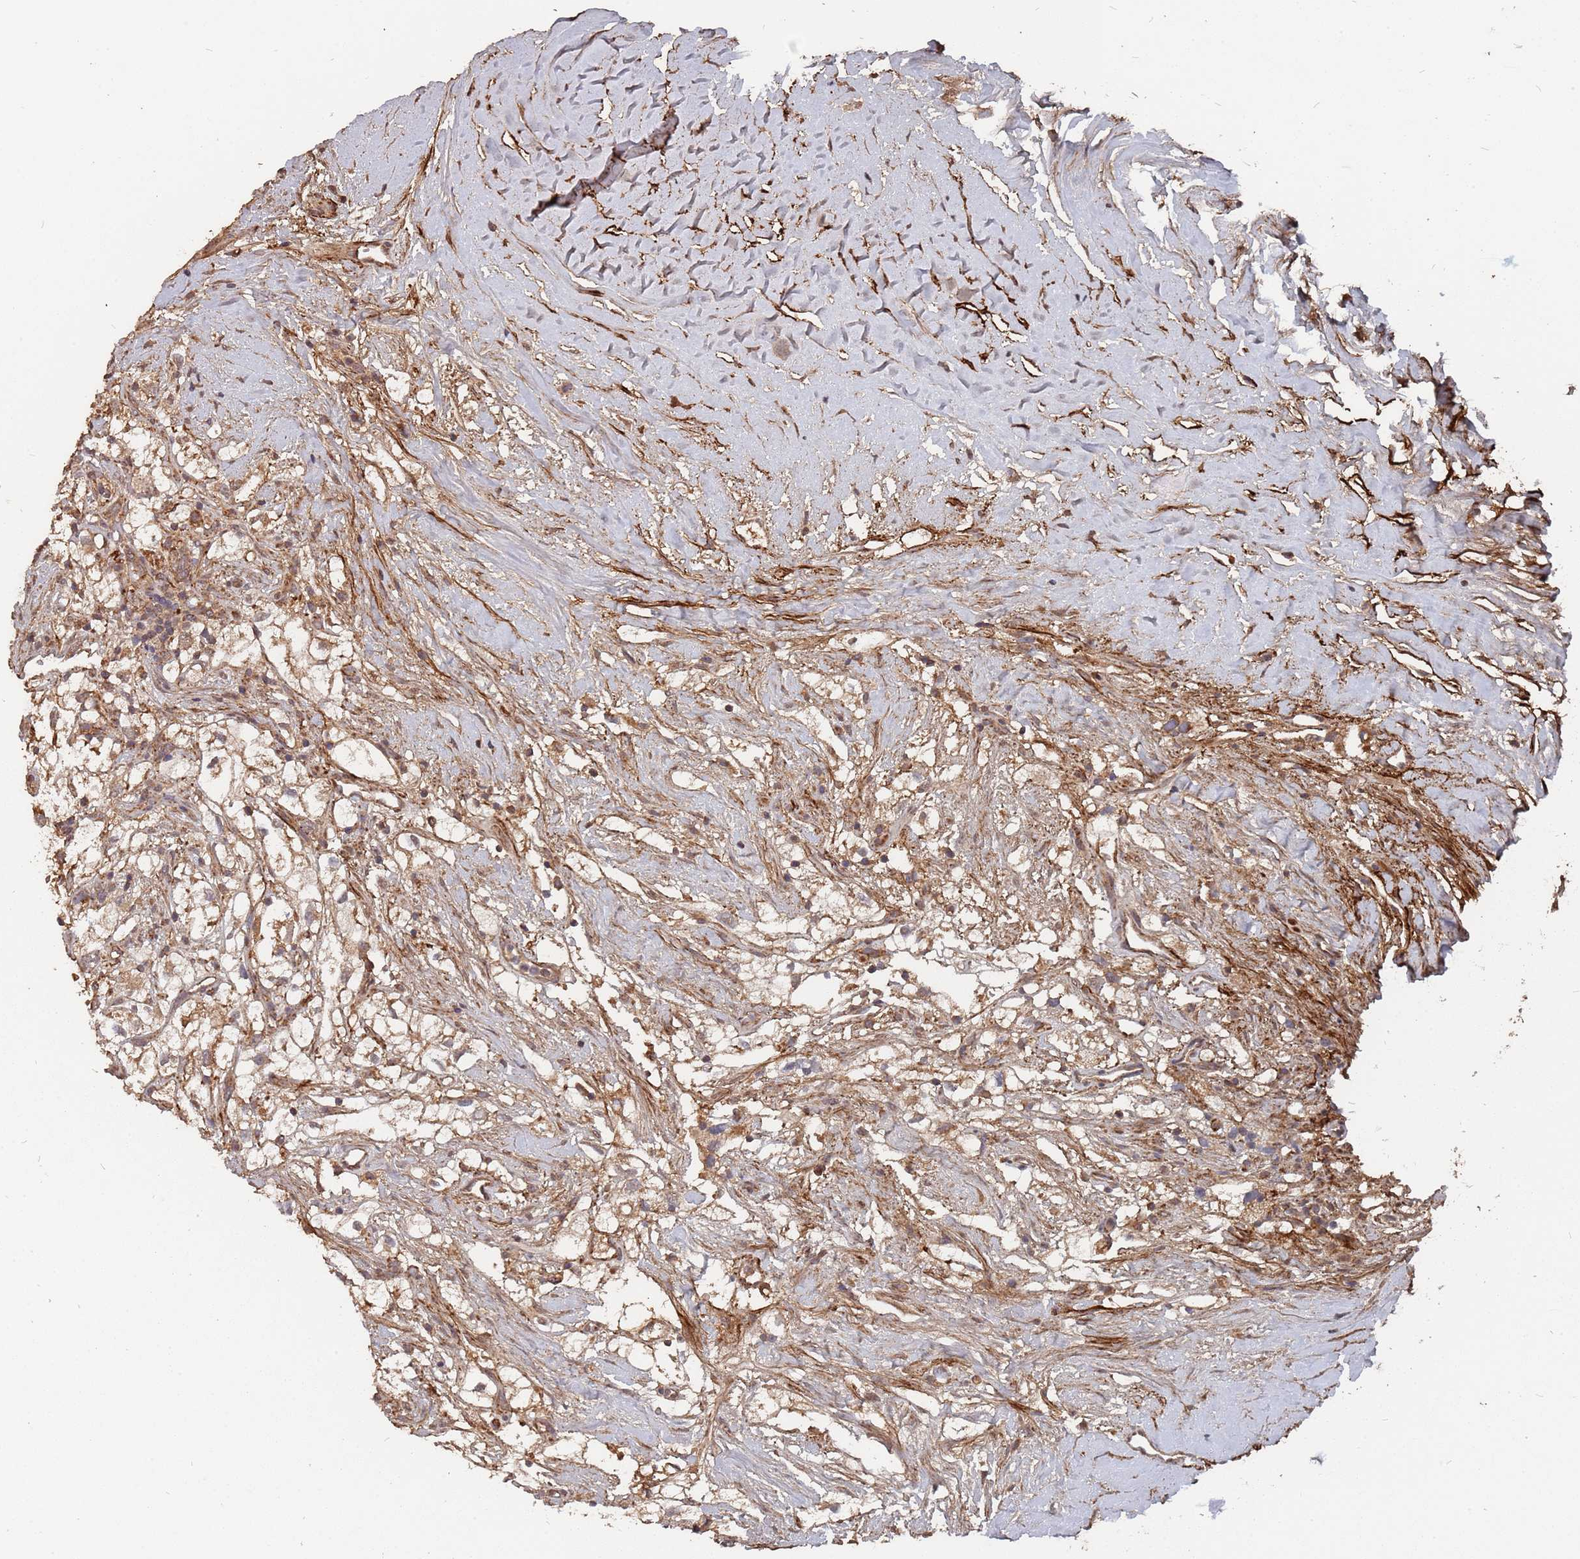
{"staining": {"intensity": "moderate", "quantity": ">75%", "location": "cytoplasmic/membranous"}, "tissue": "renal cancer", "cell_type": "Tumor cells", "image_type": "cancer", "snomed": [{"axis": "morphology", "description": "Adenocarcinoma, NOS"}, {"axis": "topography", "description": "Kidney"}], "caption": "Immunohistochemical staining of adenocarcinoma (renal) demonstrates medium levels of moderate cytoplasmic/membranous expression in approximately >75% of tumor cells. (Brightfield microscopy of DAB IHC at high magnification).", "gene": "PRORP", "patient": {"sex": "male", "age": 59}}